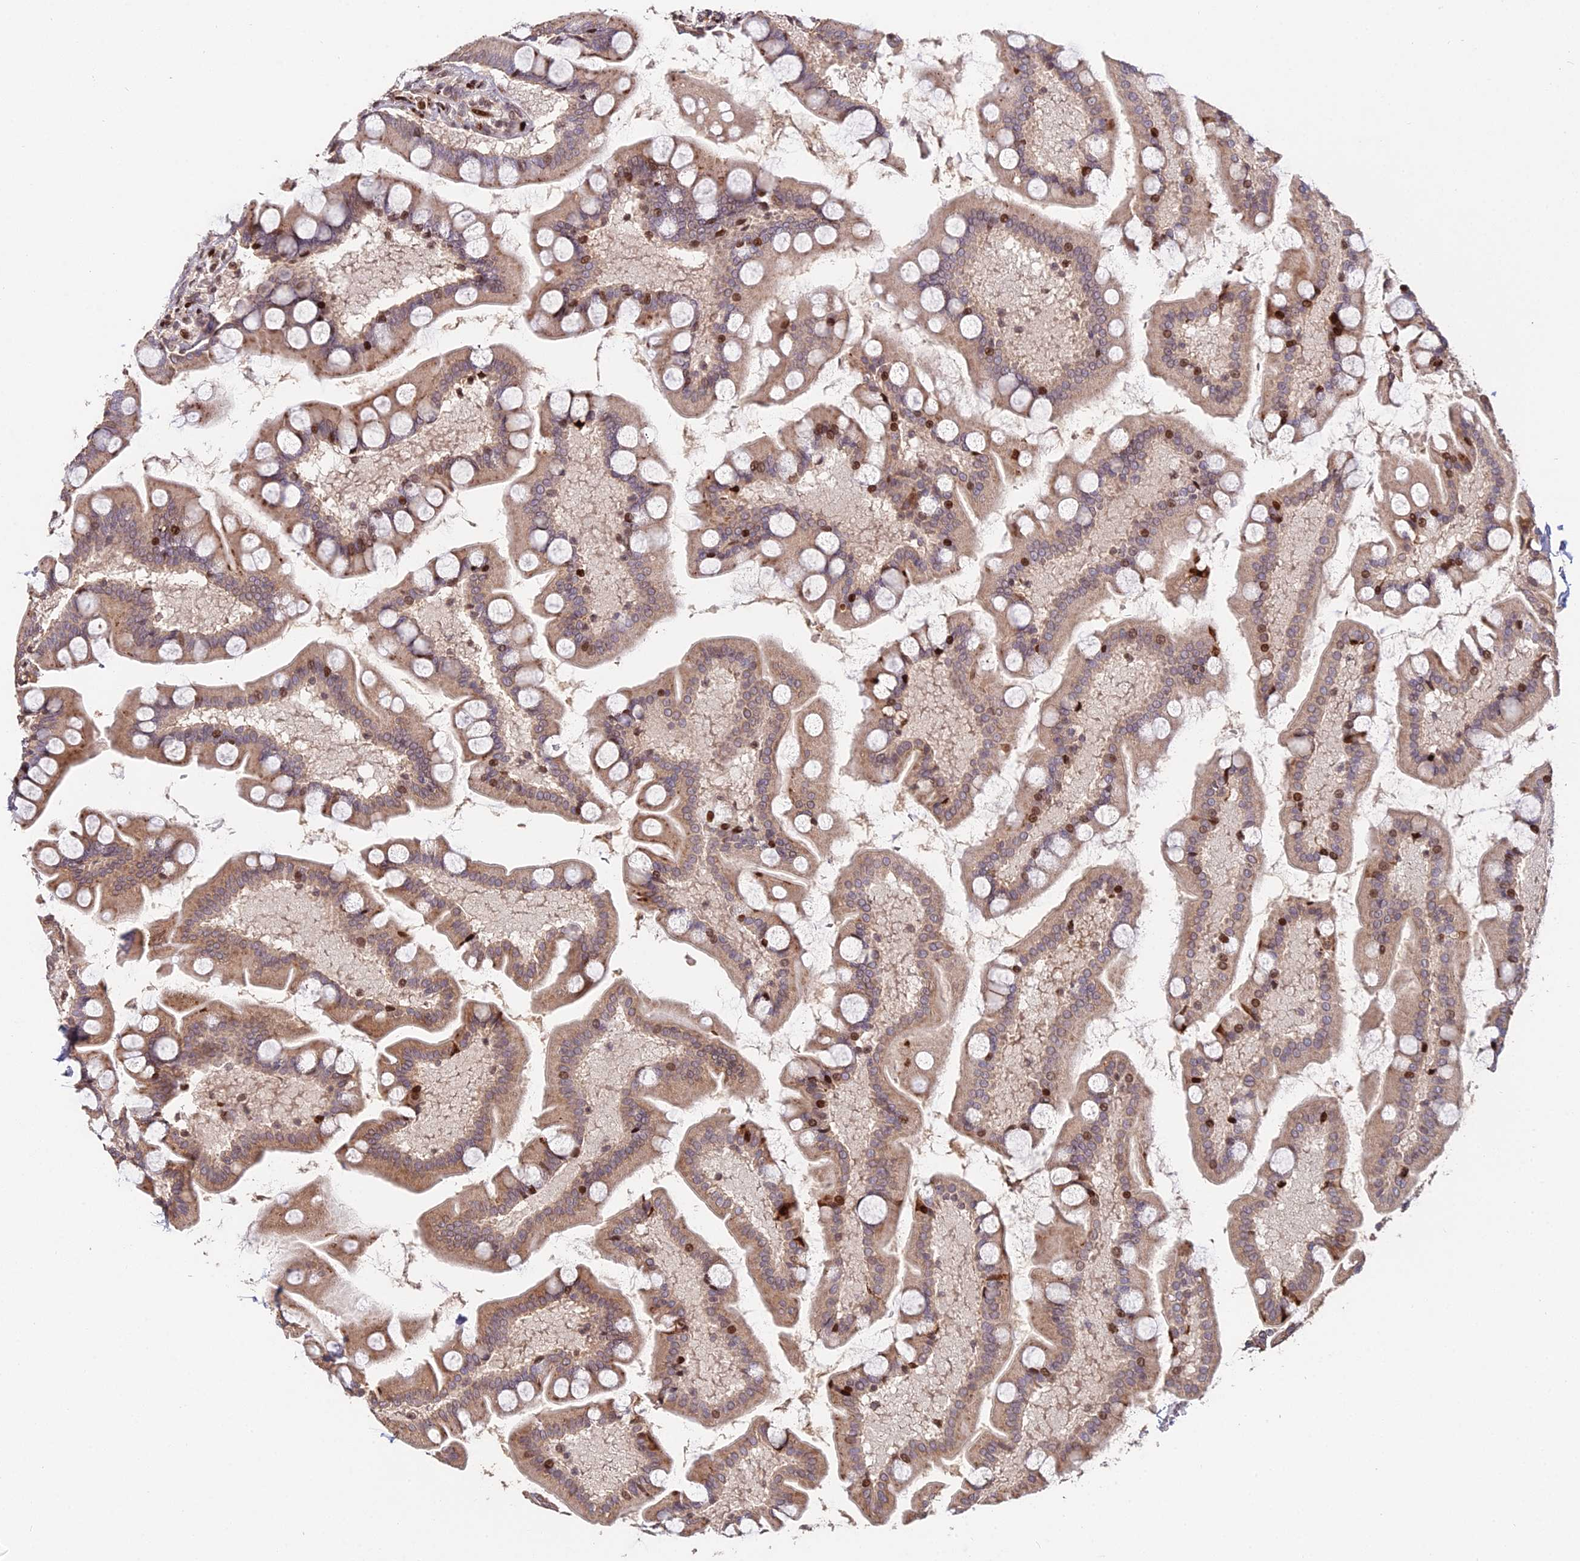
{"staining": {"intensity": "moderate", "quantity": ">75%", "location": "cytoplasmic/membranous,nuclear"}, "tissue": "small intestine", "cell_type": "Glandular cells", "image_type": "normal", "snomed": [{"axis": "morphology", "description": "Normal tissue, NOS"}, {"axis": "topography", "description": "Small intestine"}], "caption": "Immunohistochemistry (IHC) image of unremarkable small intestine stained for a protein (brown), which reveals medium levels of moderate cytoplasmic/membranous,nuclear positivity in about >75% of glandular cells.", "gene": "RBMS2", "patient": {"sex": "male", "age": 41}}